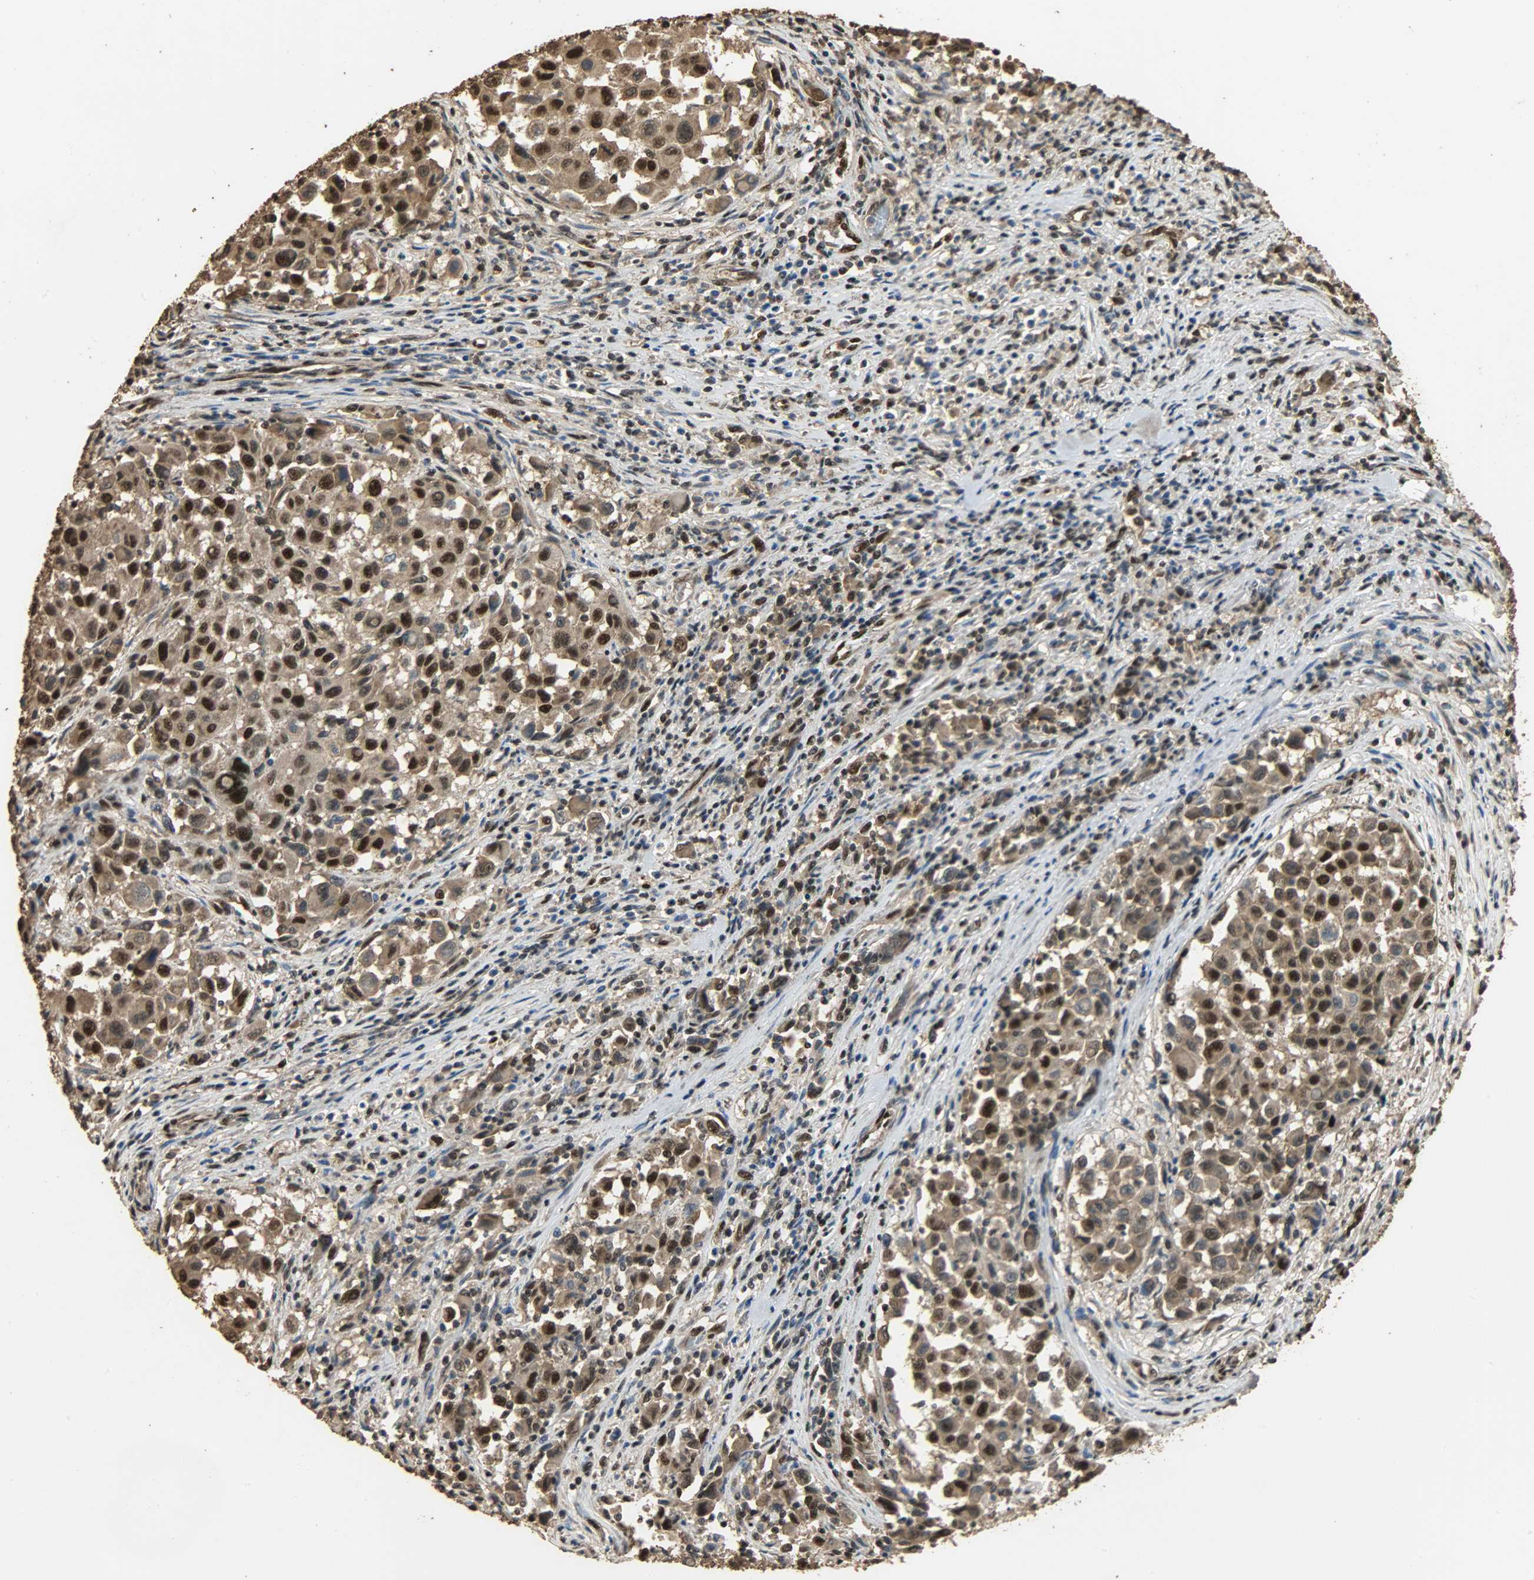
{"staining": {"intensity": "strong", "quantity": ">75%", "location": "cytoplasmic/membranous,nuclear"}, "tissue": "melanoma", "cell_type": "Tumor cells", "image_type": "cancer", "snomed": [{"axis": "morphology", "description": "Malignant melanoma, Metastatic site"}, {"axis": "topography", "description": "Lymph node"}], "caption": "This image shows immunohistochemistry (IHC) staining of human malignant melanoma (metastatic site), with high strong cytoplasmic/membranous and nuclear staining in approximately >75% of tumor cells.", "gene": "CCNT2", "patient": {"sex": "male", "age": 61}}